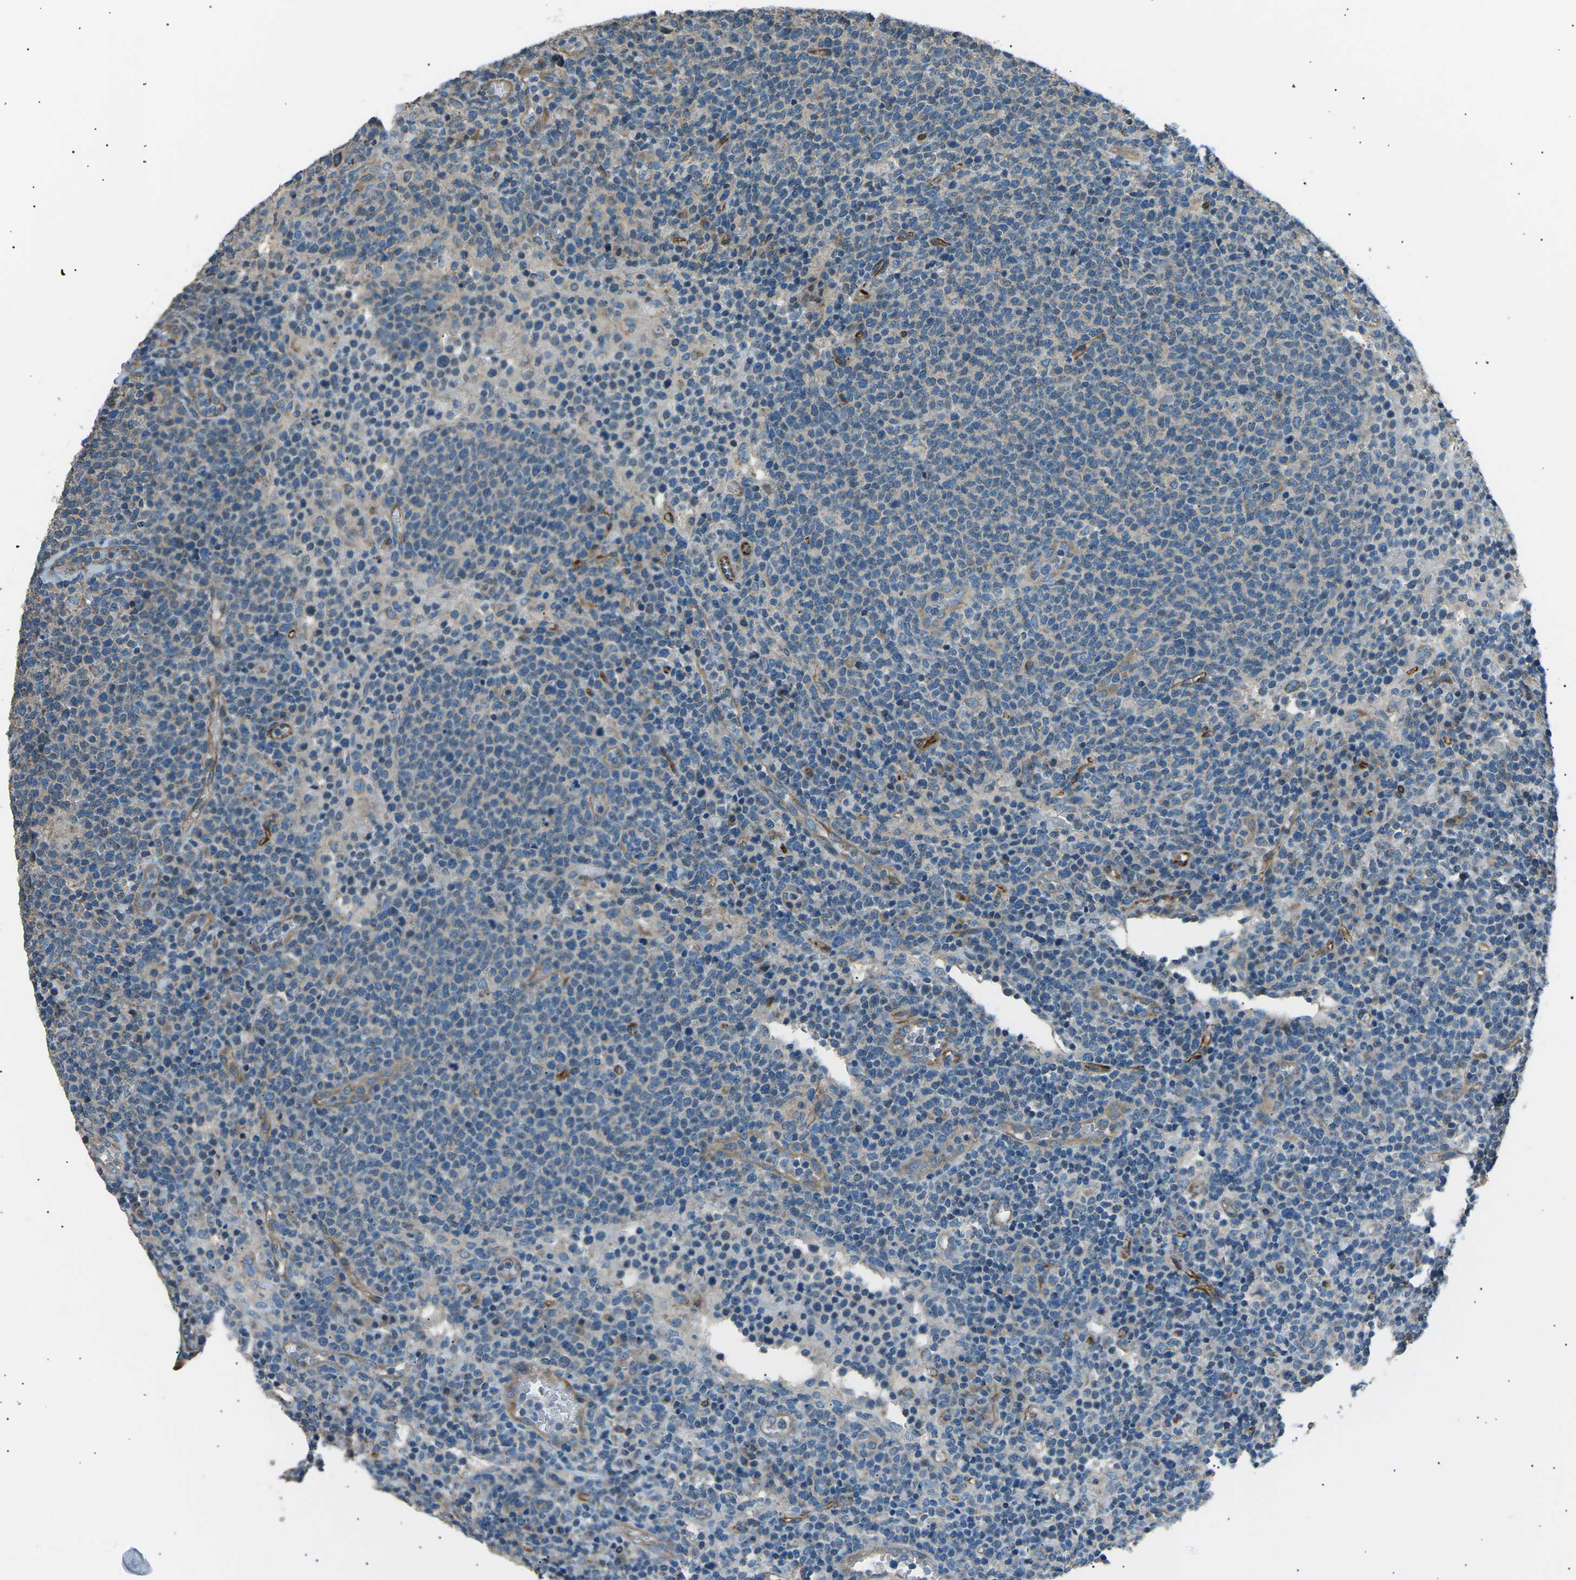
{"staining": {"intensity": "weak", "quantity": "<25%", "location": "cytoplasmic/membranous"}, "tissue": "lymphoma", "cell_type": "Tumor cells", "image_type": "cancer", "snomed": [{"axis": "morphology", "description": "Malignant lymphoma, non-Hodgkin's type, High grade"}, {"axis": "topography", "description": "Lymph node"}], "caption": "This image is of lymphoma stained with IHC to label a protein in brown with the nuclei are counter-stained blue. There is no positivity in tumor cells.", "gene": "SLK", "patient": {"sex": "male", "age": 61}}